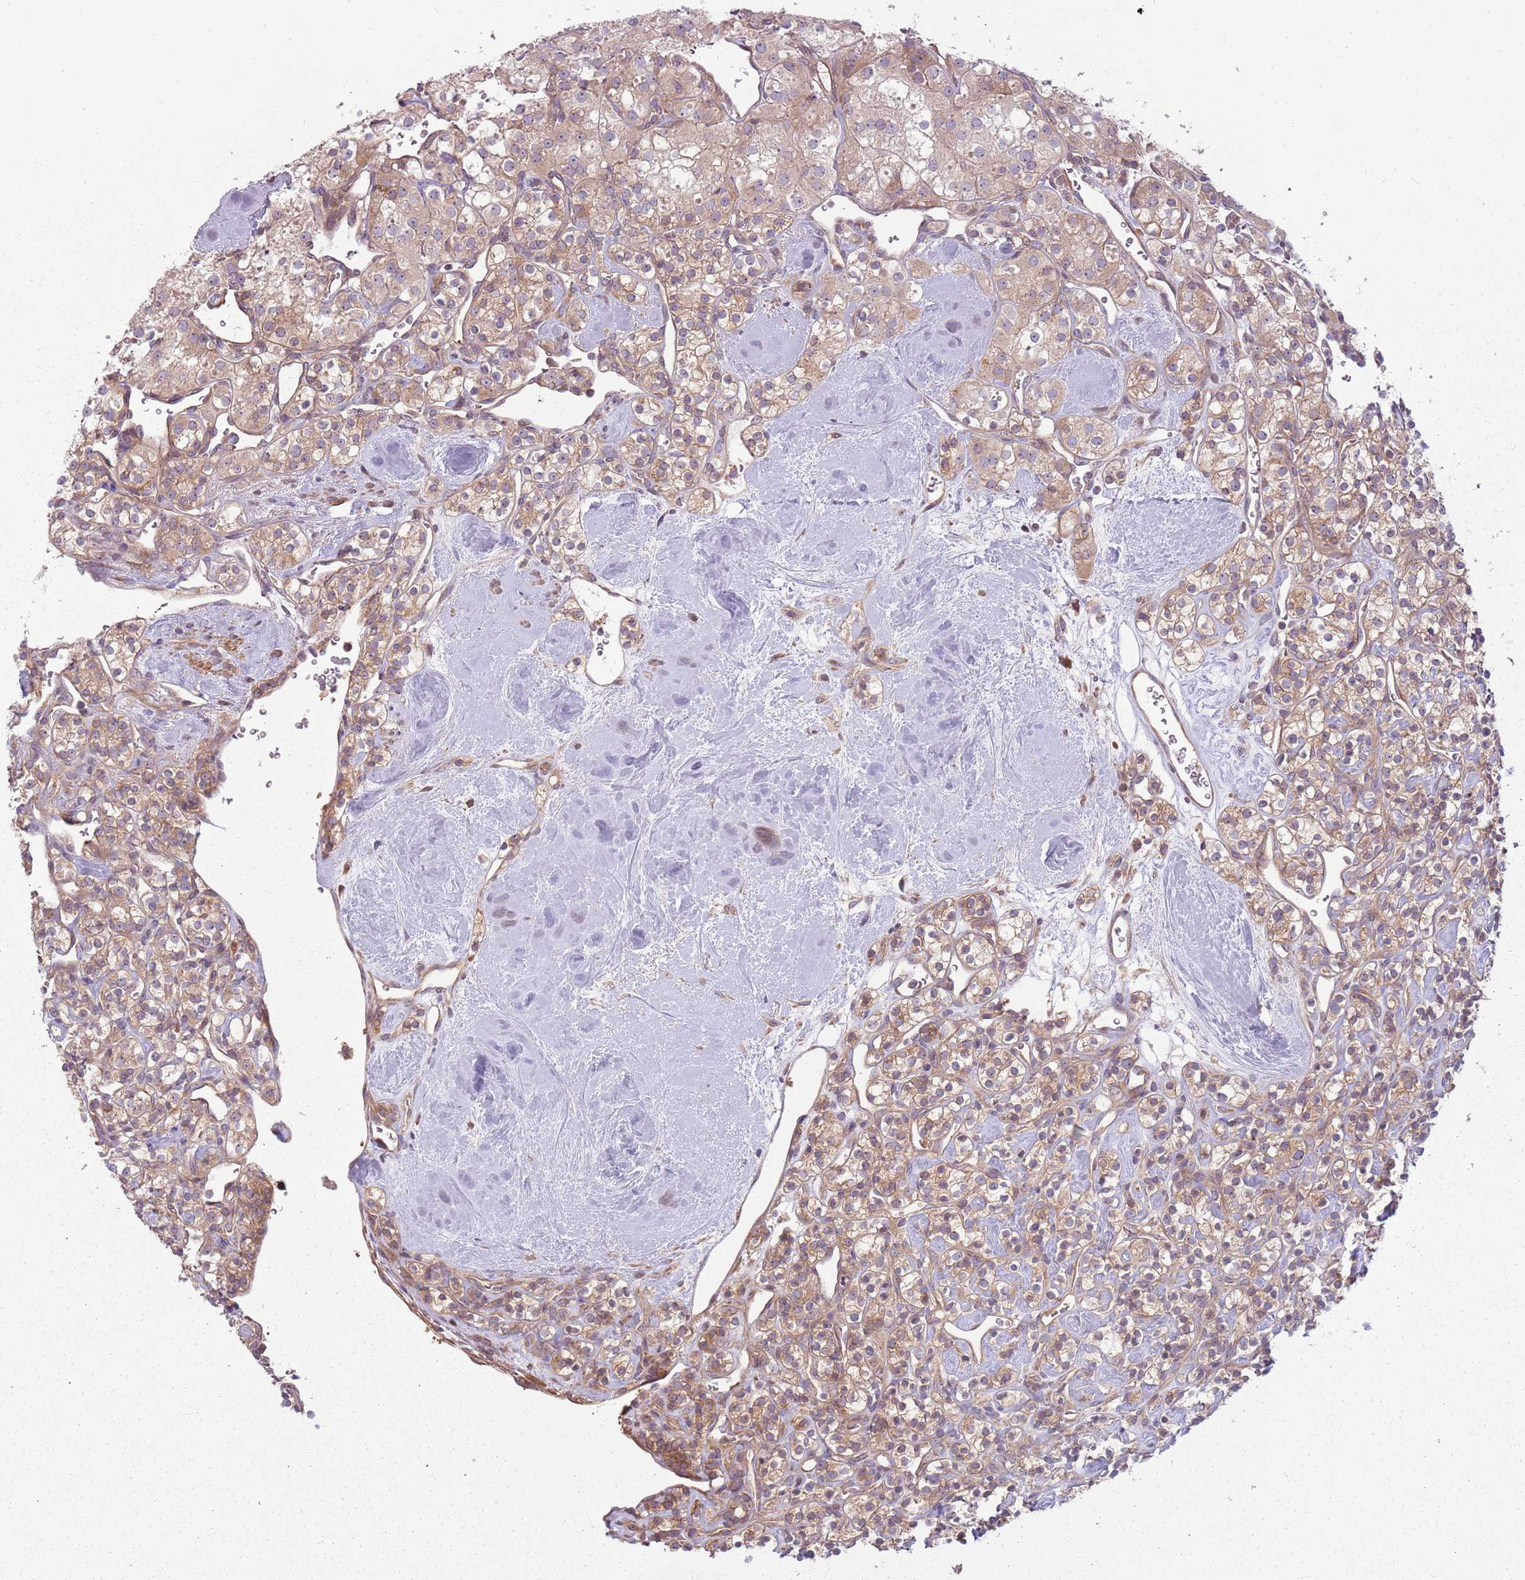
{"staining": {"intensity": "moderate", "quantity": ">75%", "location": "cytoplasmic/membranous"}, "tissue": "renal cancer", "cell_type": "Tumor cells", "image_type": "cancer", "snomed": [{"axis": "morphology", "description": "Adenocarcinoma, NOS"}, {"axis": "topography", "description": "Kidney"}], "caption": "Immunohistochemical staining of adenocarcinoma (renal) demonstrates medium levels of moderate cytoplasmic/membranous positivity in approximately >75% of tumor cells.", "gene": "RPL21", "patient": {"sex": "male", "age": 77}}